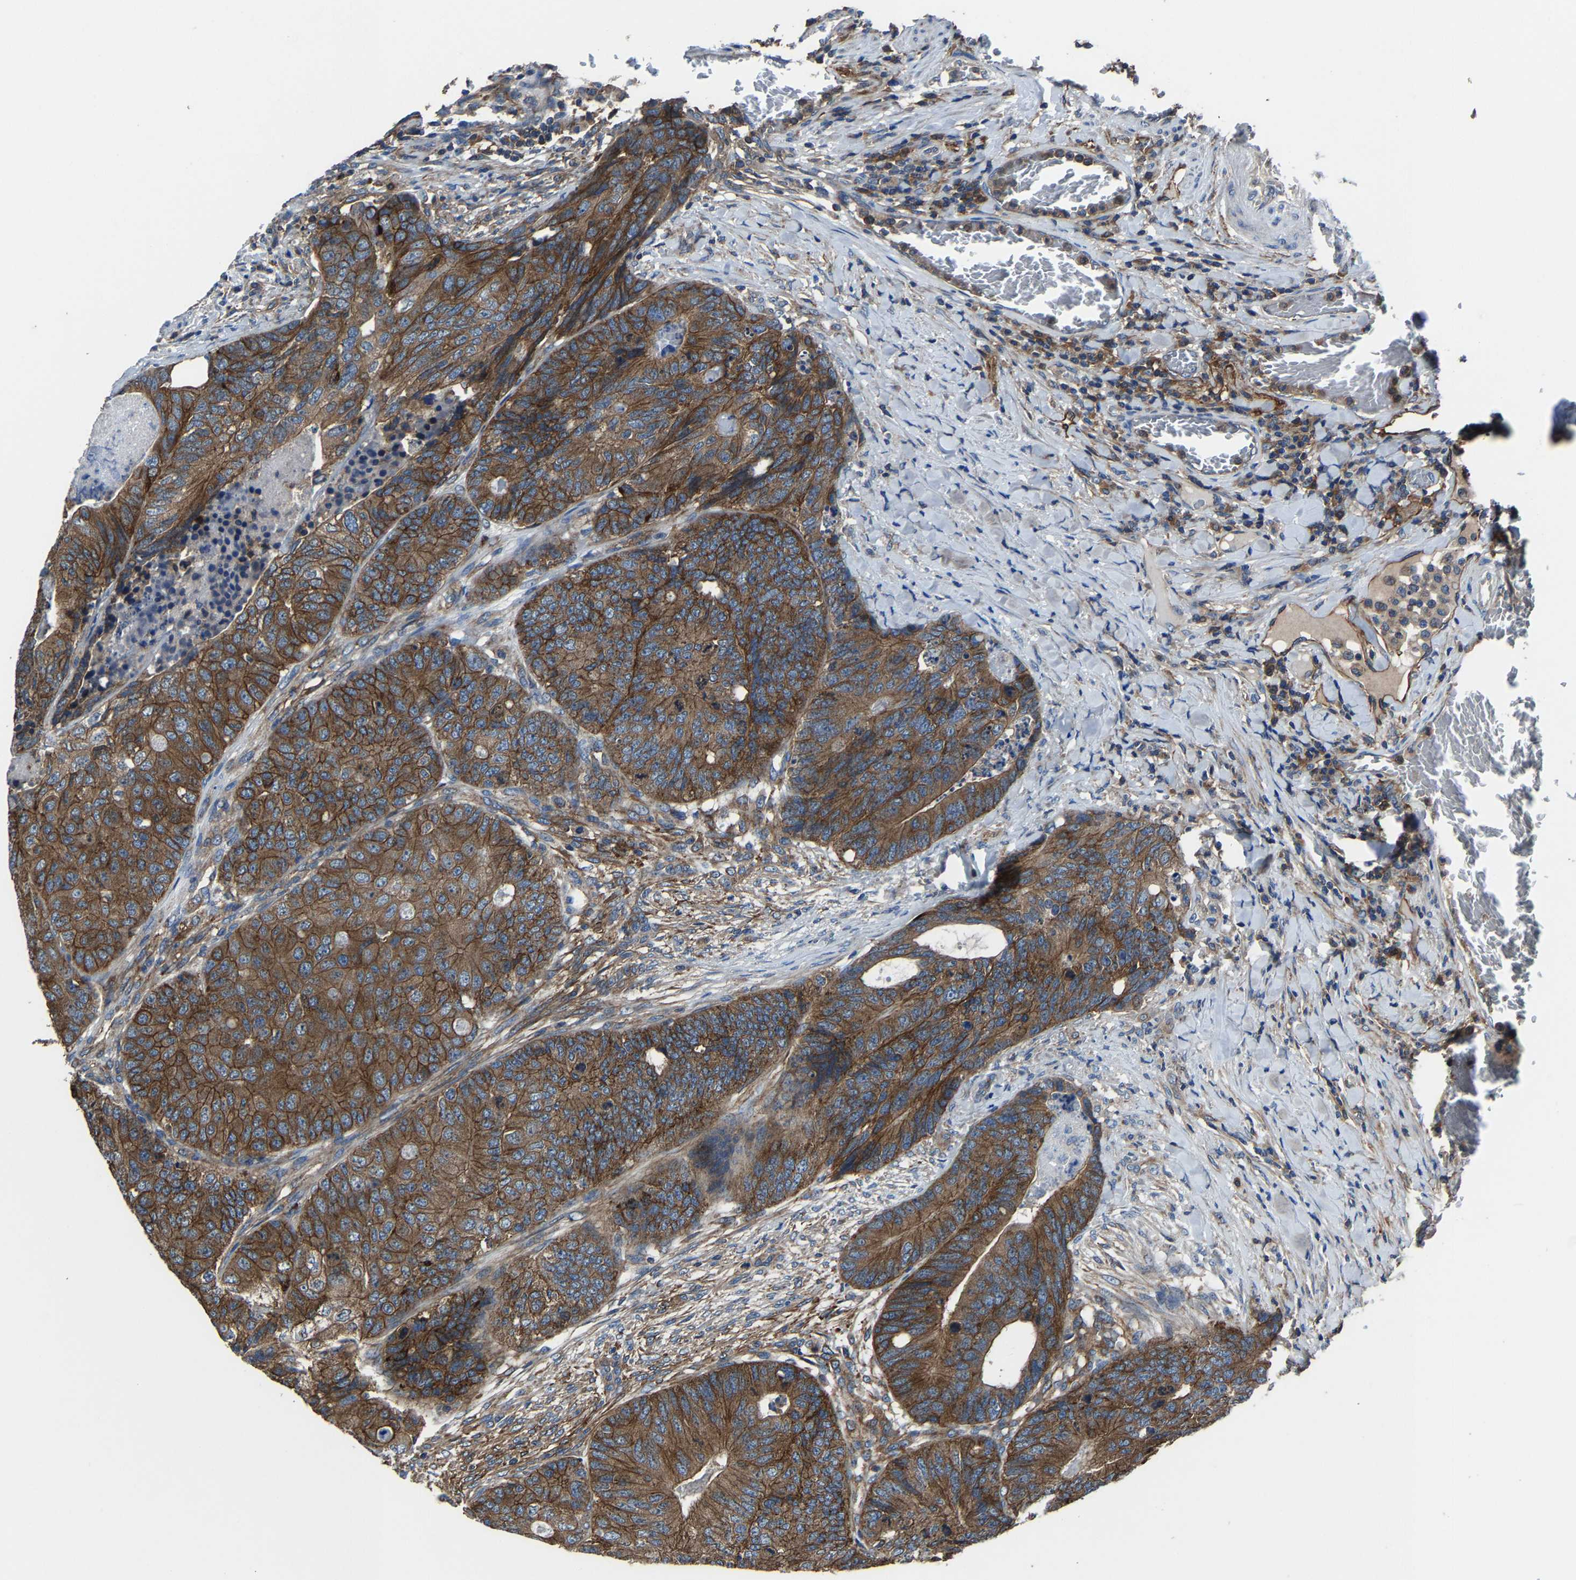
{"staining": {"intensity": "strong", "quantity": ">75%", "location": "cytoplasmic/membranous"}, "tissue": "colorectal cancer", "cell_type": "Tumor cells", "image_type": "cancer", "snomed": [{"axis": "morphology", "description": "Adenocarcinoma, NOS"}, {"axis": "topography", "description": "Colon"}], "caption": "This is an image of immunohistochemistry staining of colorectal cancer (adenocarcinoma), which shows strong positivity in the cytoplasmic/membranous of tumor cells.", "gene": "KIAA1958", "patient": {"sex": "female", "age": 67}}